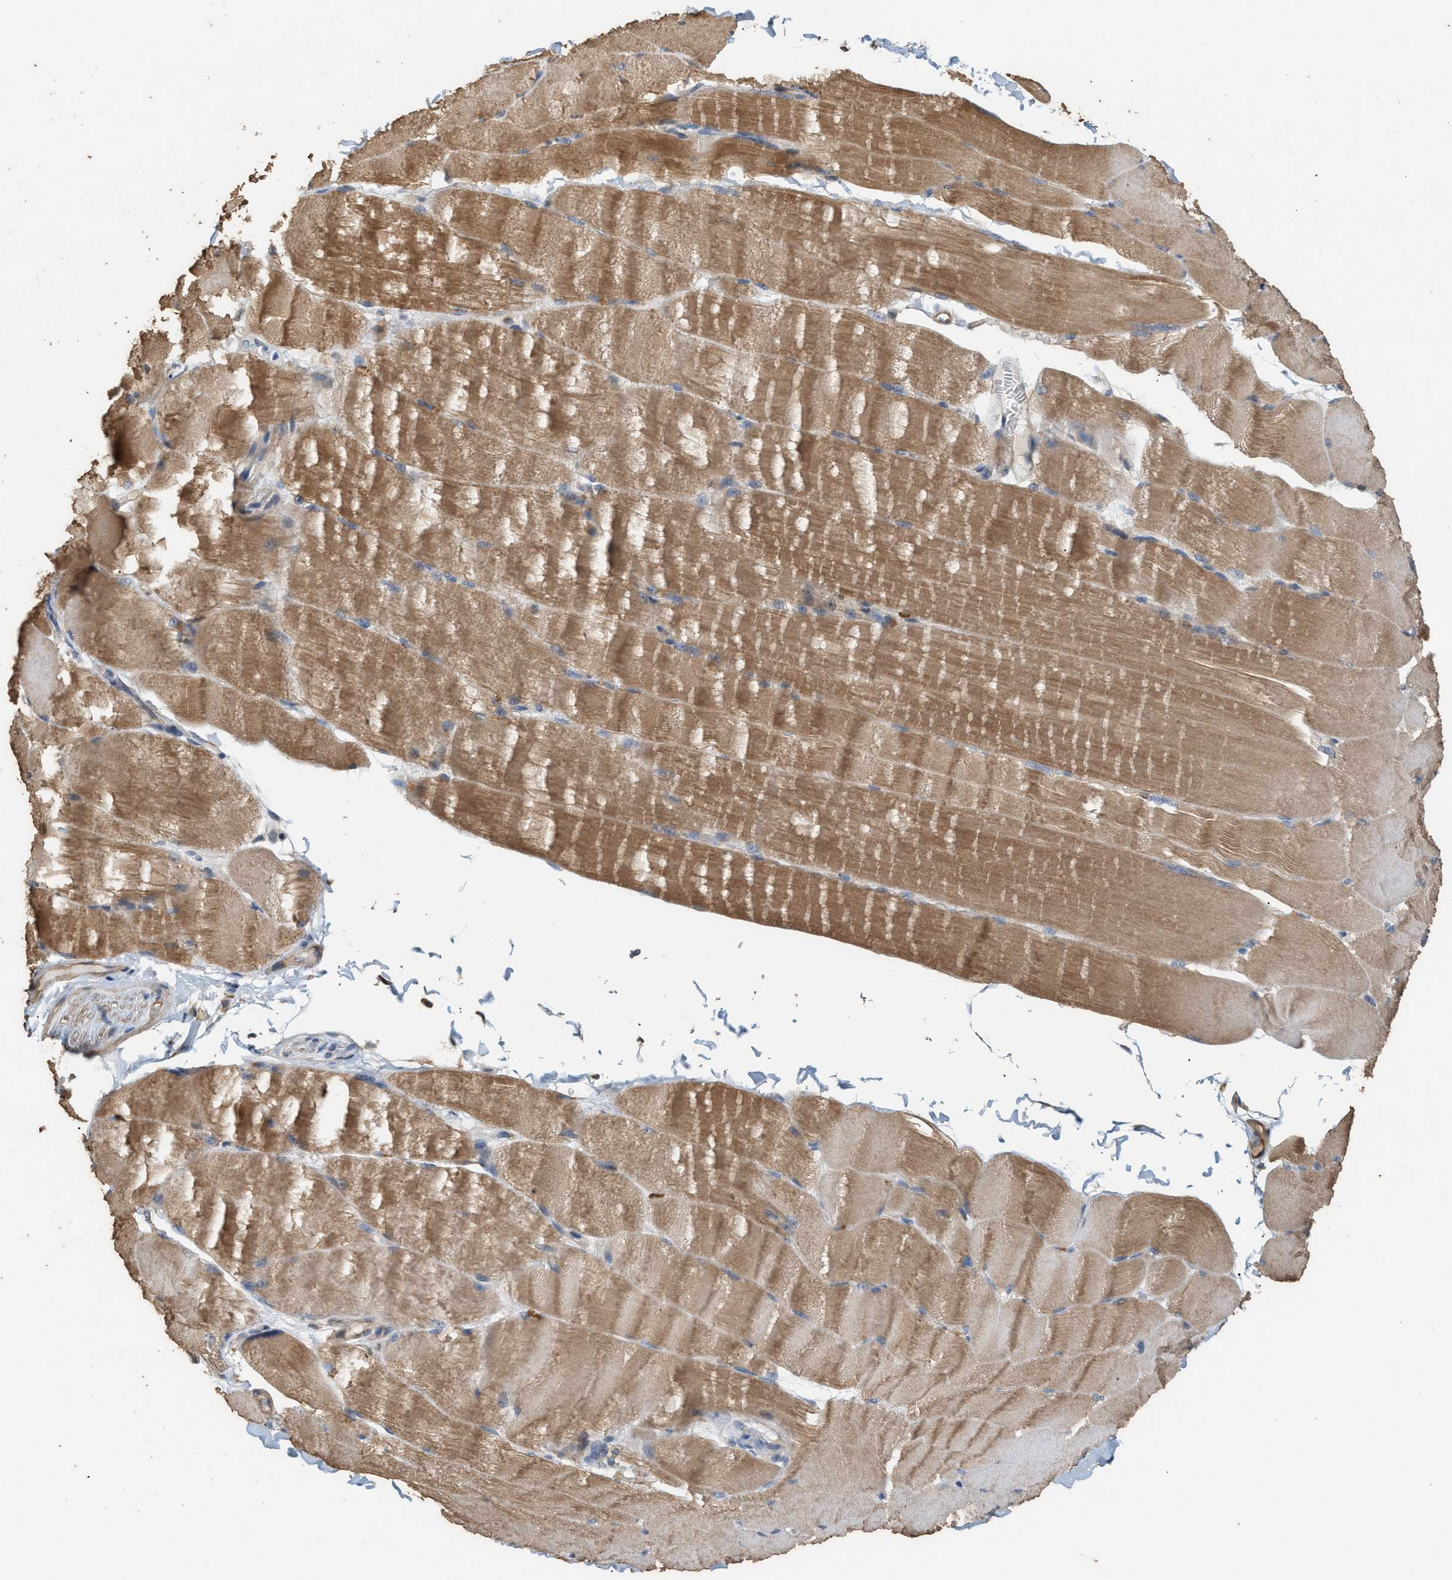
{"staining": {"intensity": "moderate", "quantity": ">75%", "location": "cytoplasmic/membranous"}, "tissue": "skeletal muscle", "cell_type": "Myocytes", "image_type": "normal", "snomed": [{"axis": "morphology", "description": "Normal tissue, NOS"}, {"axis": "topography", "description": "Skin"}, {"axis": "topography", "description": "Skeletal muscle"}], "caption": "This micrograph shows IHC staining of normal human skeletal muscle, with medium moderate cytoplasmic/membranous positivity in approximately >75% of myocytes.", "gene": "DCAF7", "patient": {"sex": "male", "age": 83}}